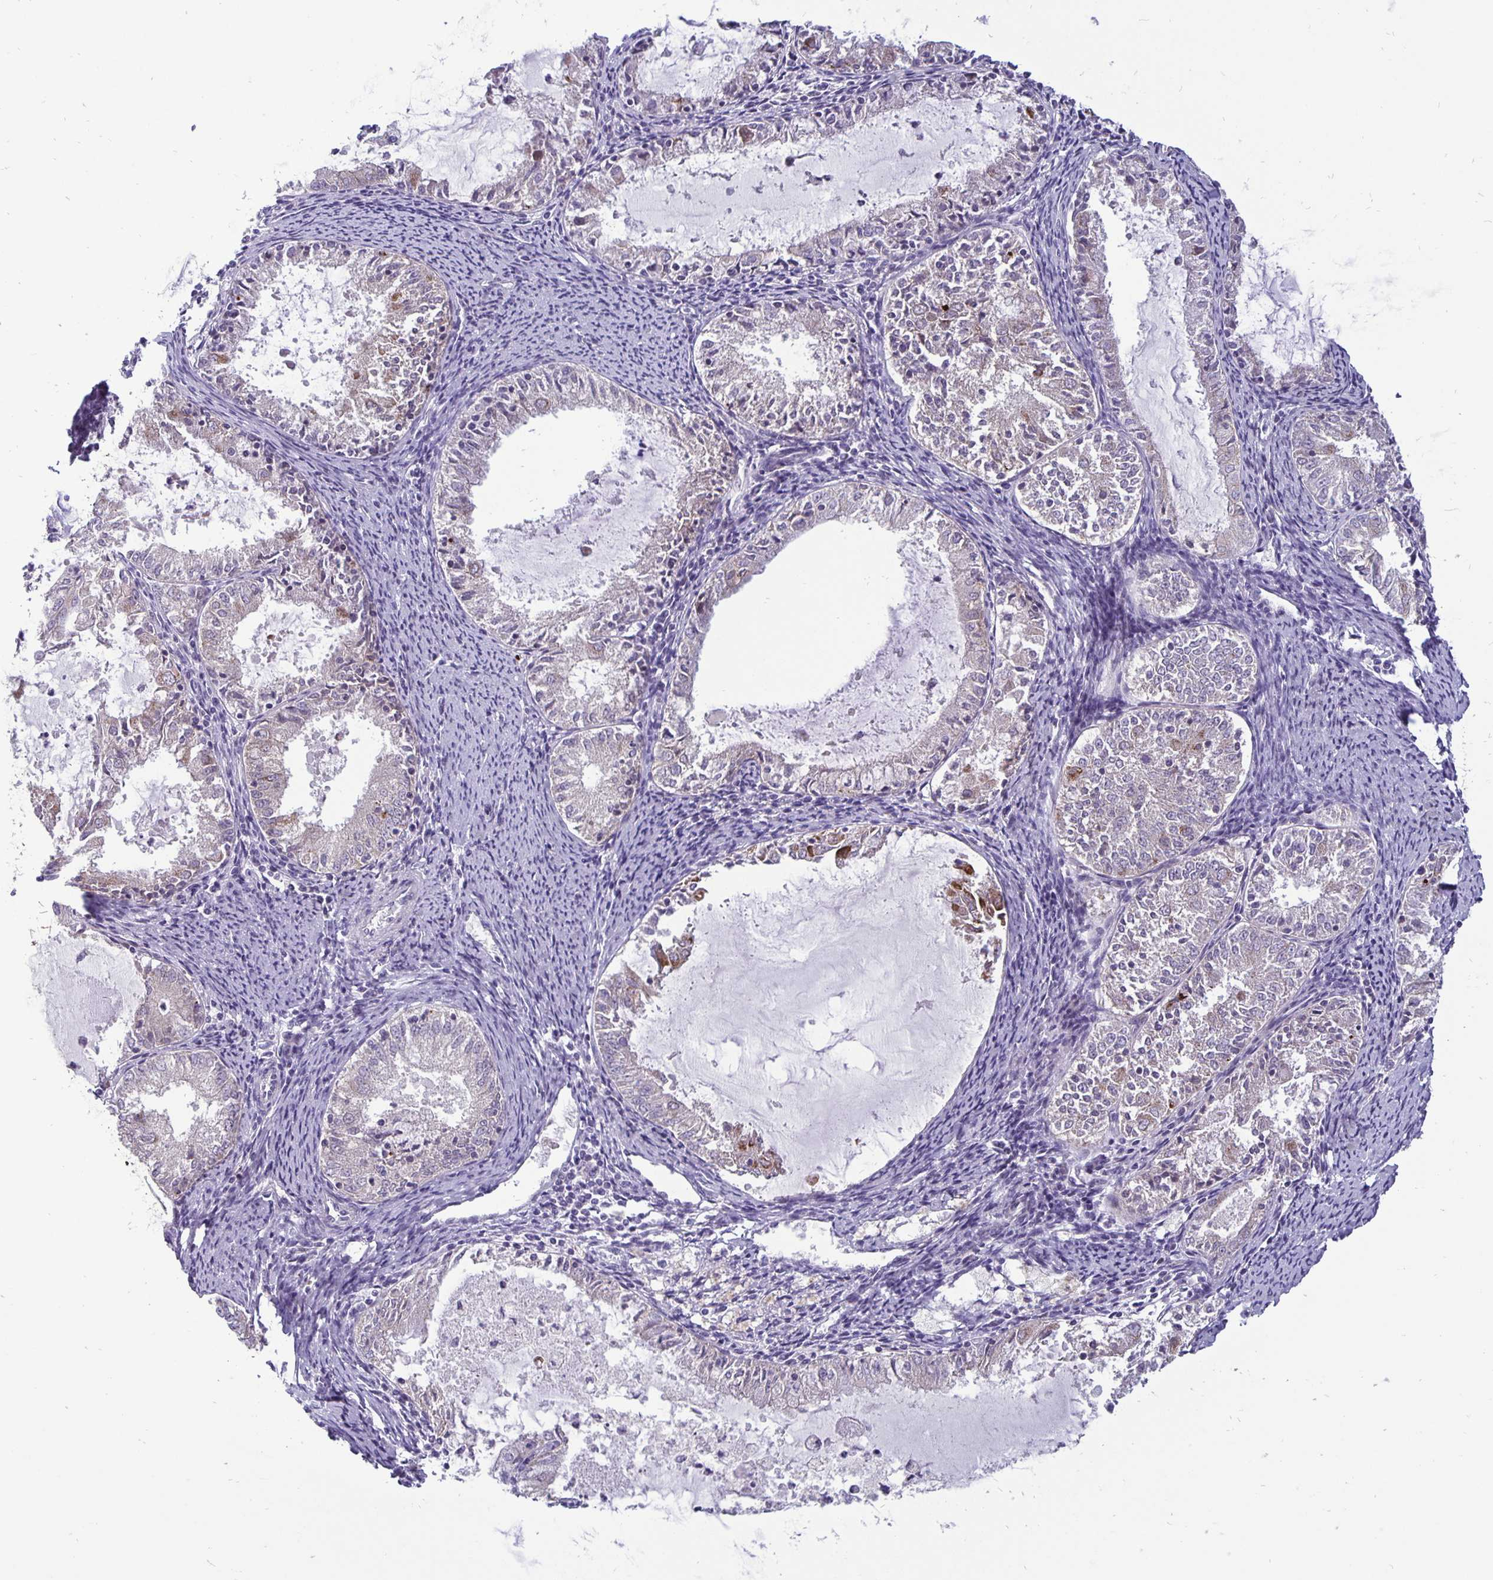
{"staining": {"intensity": "negative", "quantity": "none", "location": "none"}, "tissue": "endometrial cancer", "cell_type": "Tumor cells", "image_type": "cancer", "snomed": [{"axis": "morphology", "description": "Adenocarcinoma, NOS"}, {"axis": "topography", "description": "Endometrium"}], "caption": "The immunohistochemistry (IHC) photomicrograph has no significant staining in tumor cells of adenocarcinoma (endometrial) tissue.", "gene": "ERBB2", "patient": {"sex": "female", "age": 57}}